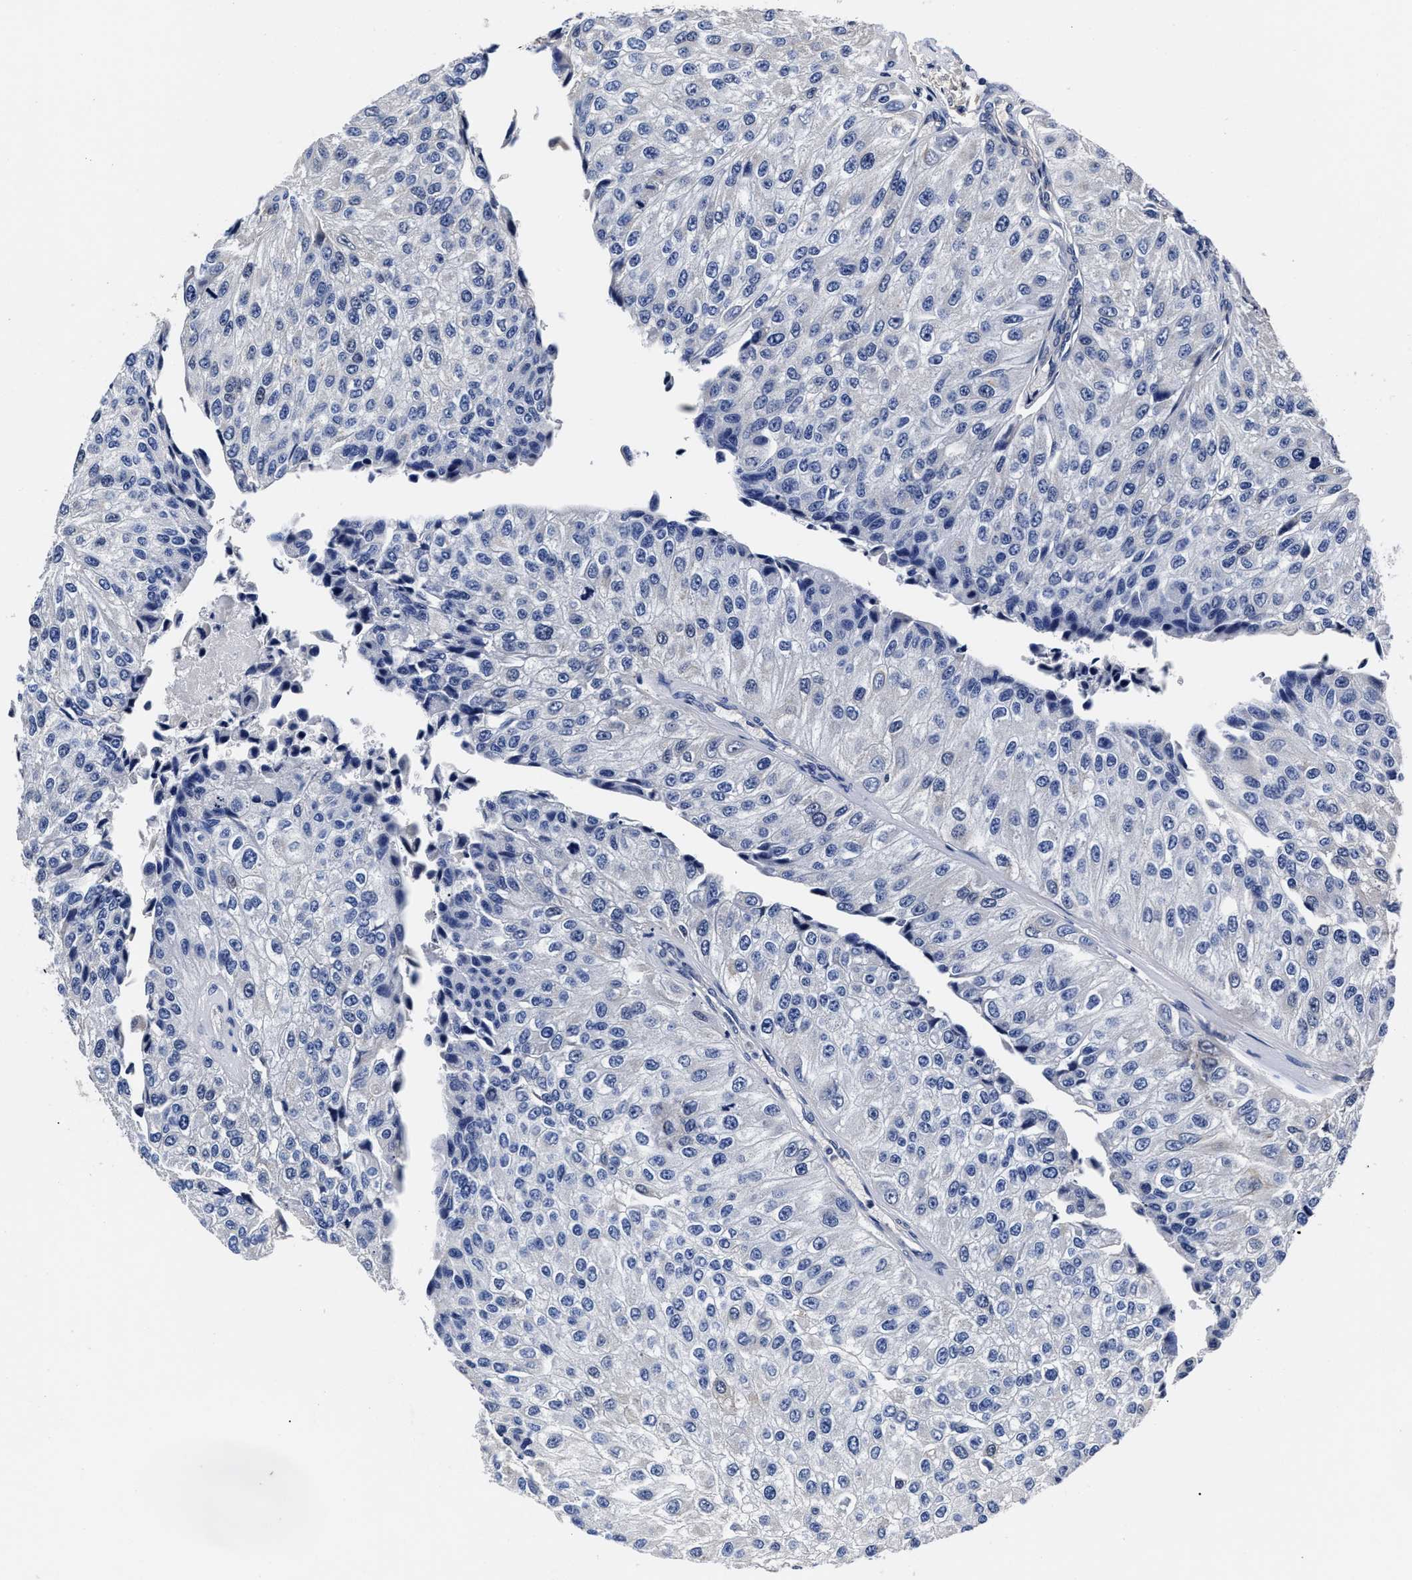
{"staining": {"intensity": "negative", "quantity": "none", "location": "none"}, "tissue": "urothelial cancer", "cell_type": "Tumor cells", "image_type": "cancer", "snomed": [{"axis": "morphology", "description": "Urothelial carcinoma, High grade"}, {"axis": "topography", "description": "Kidney"}, {"axis": "topography", "description": "Urinary bladder"}], "caption": "Immunohistochemistry photomicrograph of urothelial cancer stained for a protein (brown), which reveals no staining in tumor cells. Nuclei are stained in blue.", "gene": "OLFML2A", "patient": {"sex": "male", "age": 77}}